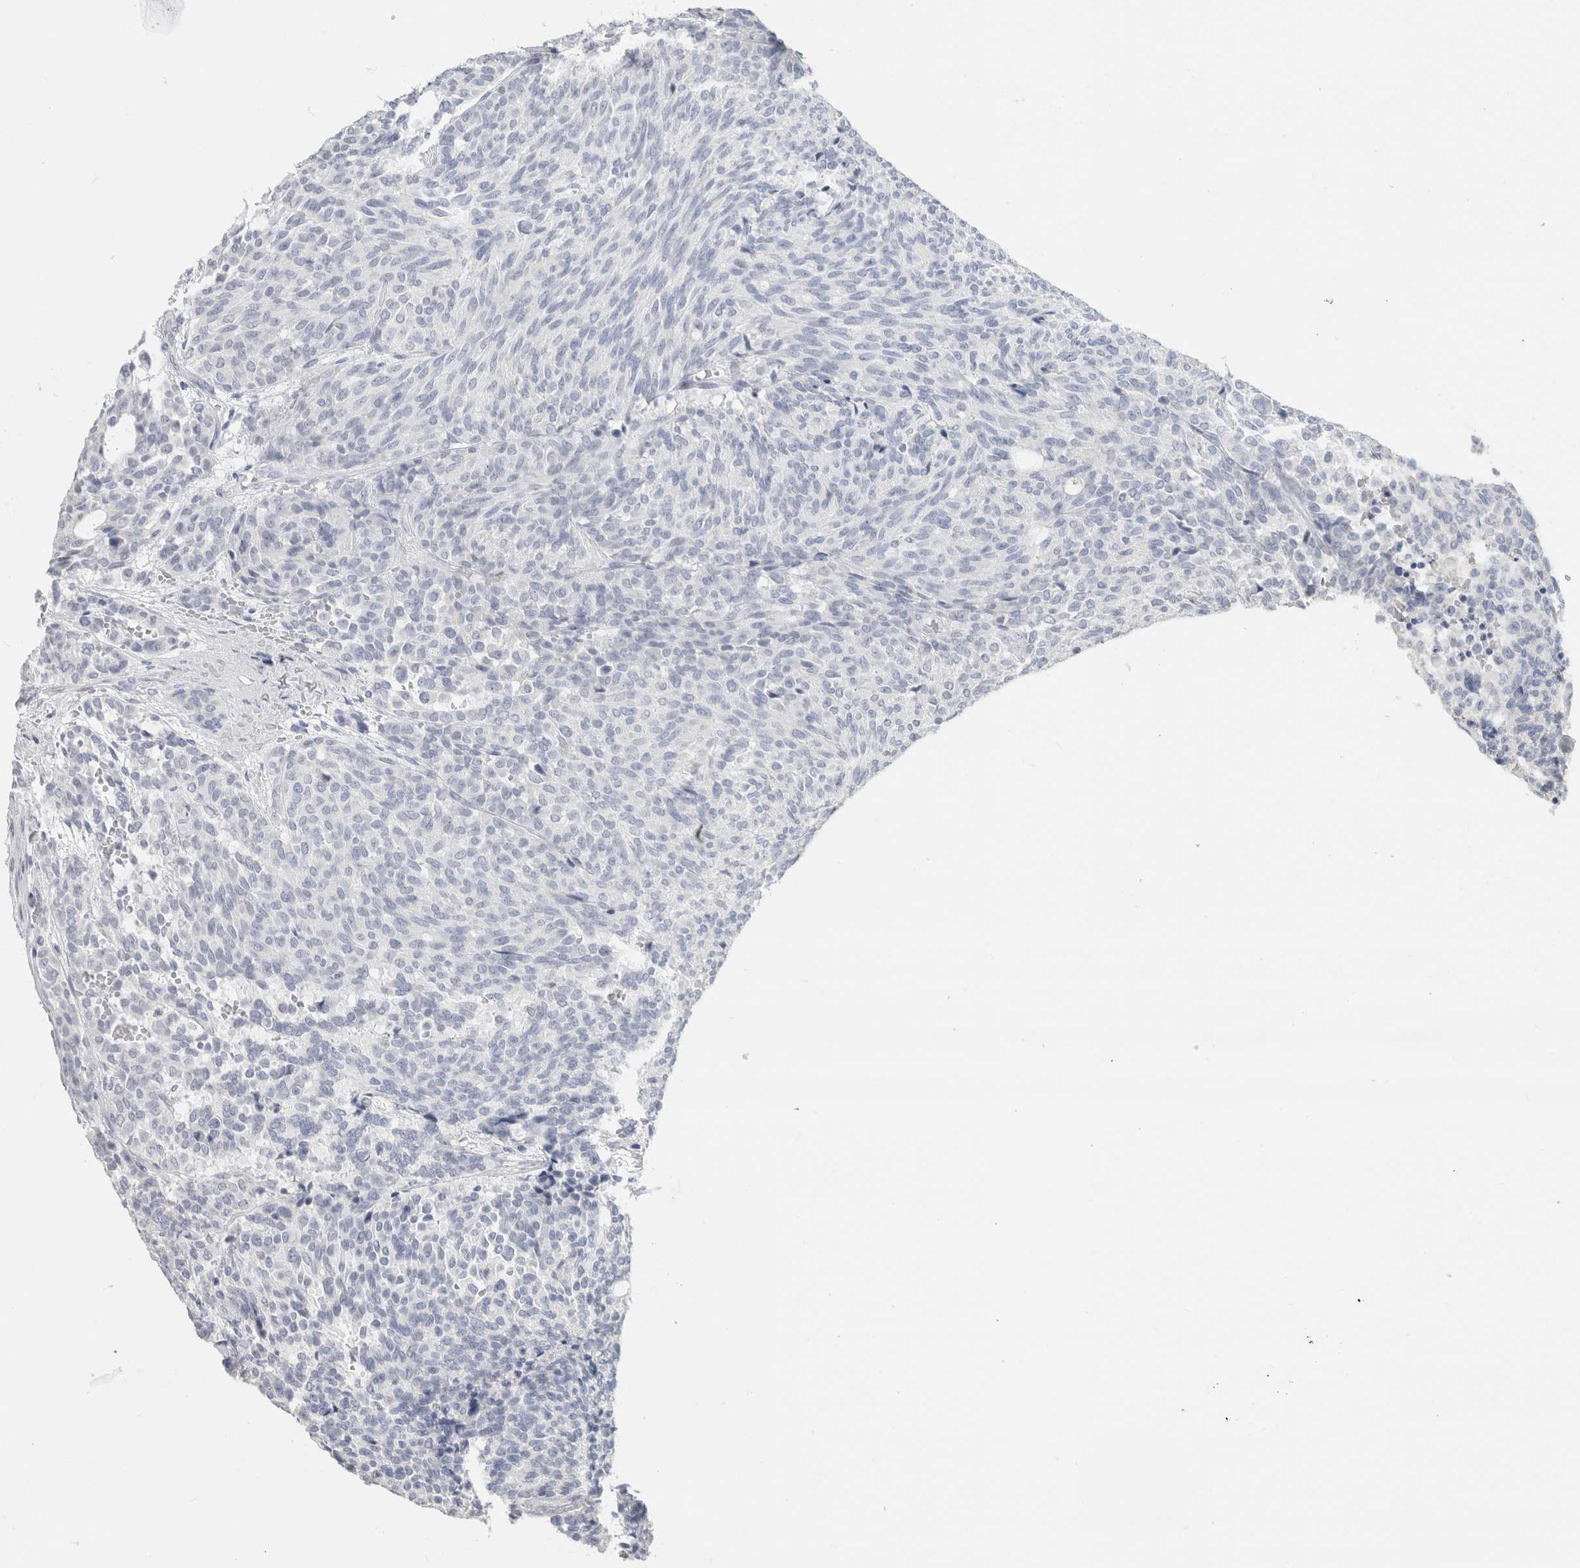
{"staining": {"intensity": "negative", "quantity": "none", "location": "none"}, "tissue": "carcinoid", "cell_type": "Tumor cells", "image_type": "cancer", "snomed": [{"axis": "morphology", "description": "Carcinoid, malignant, NOS"}, {"axis": "topography", "description": "Pancreas"}], "caption": "A high-resolution micrograph shows IHC staining of carcinoid, which demonstrates no significant positivity in tumor cells.", "gene": "SLC6A1", "patient": {"sex": "female", "age": 54}}